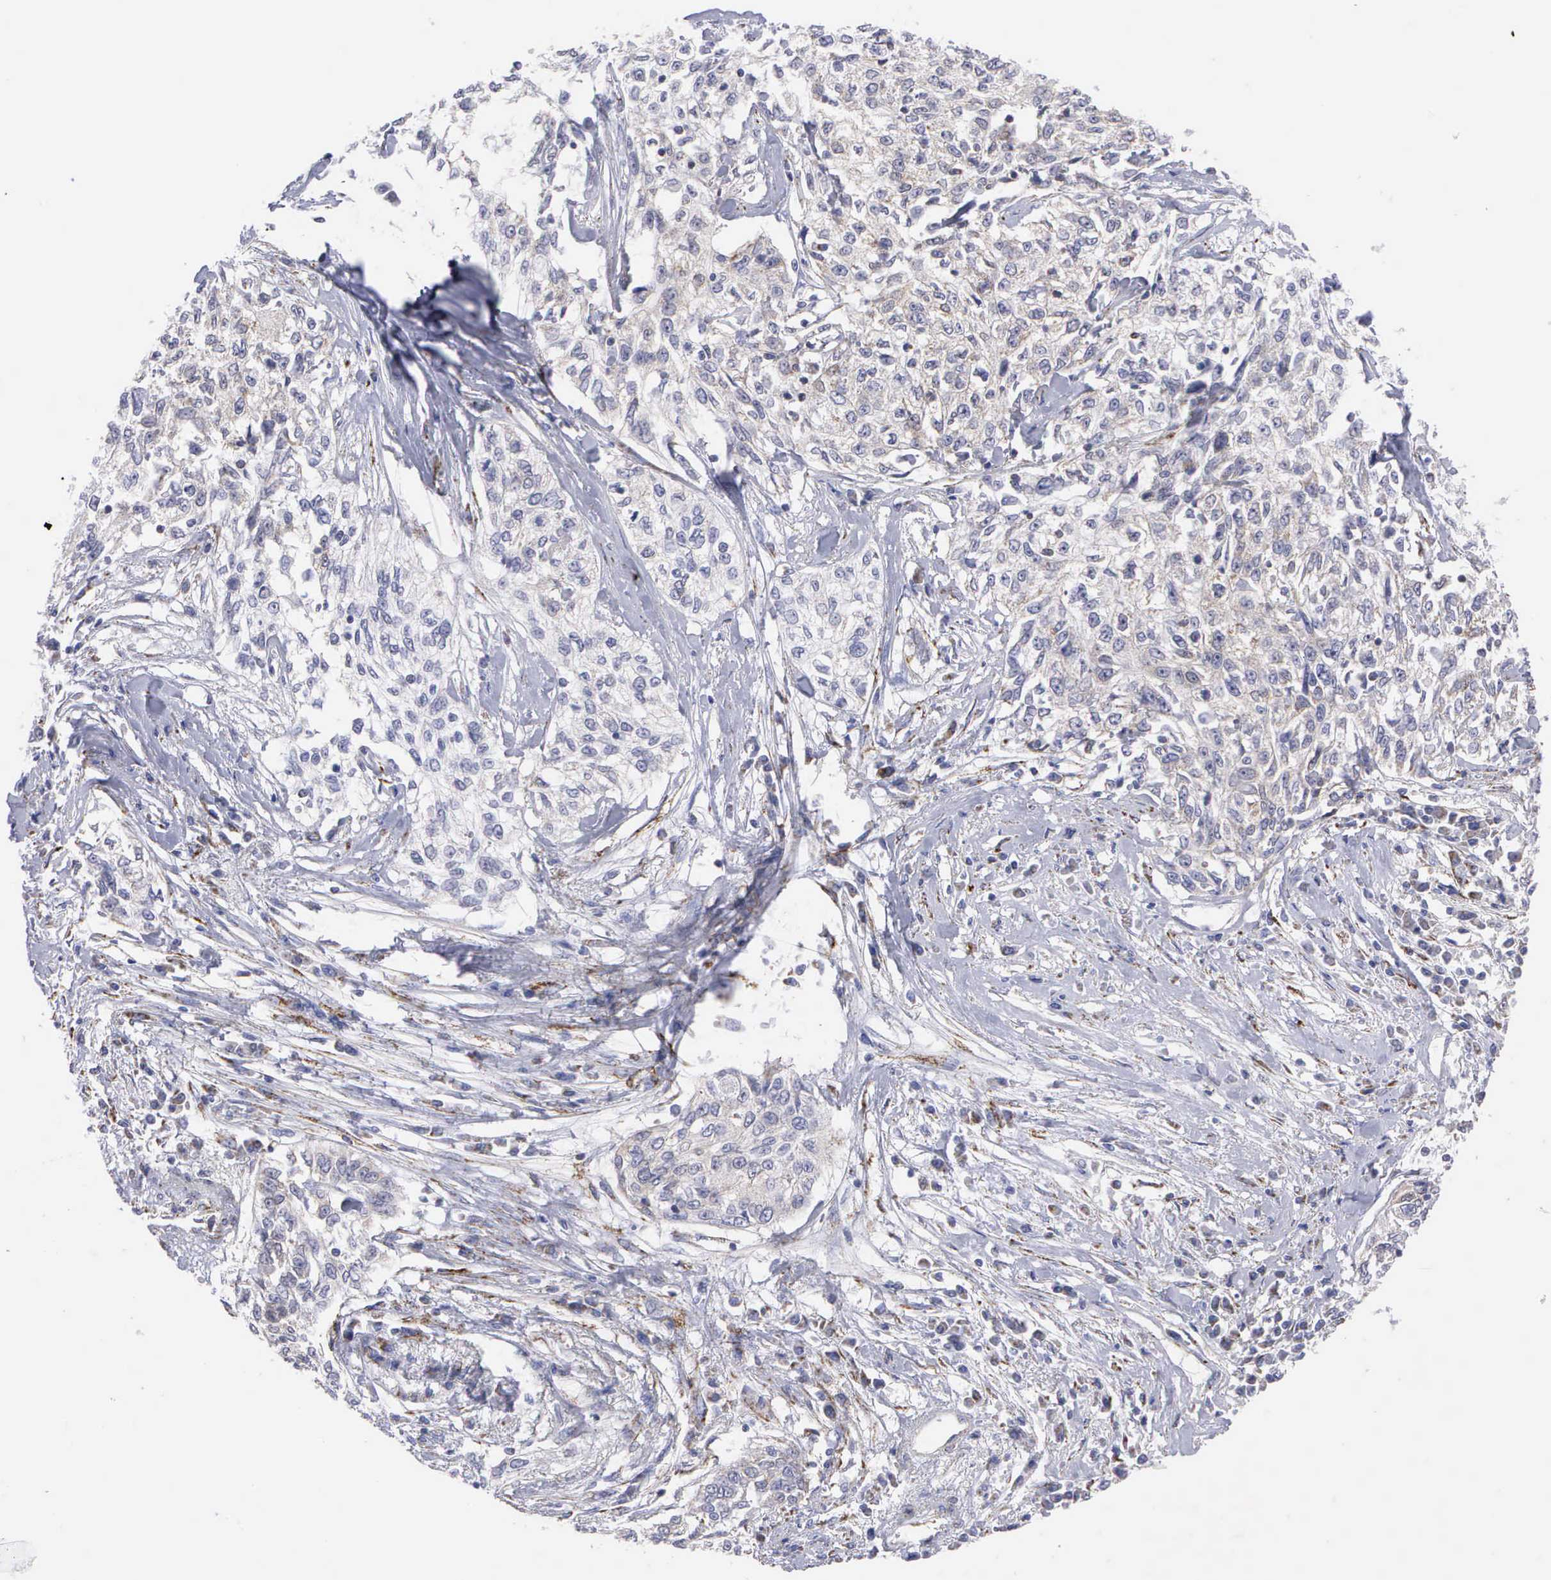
{"staining": {"intensity": "weak", "quantity": "<25%", "location": "cytoplasmic/membranous"}, "tissue": "cervical cancer", "cell_type": "Tumor cells", "image_type": "cancer", "snomed": [{"axis": "morphology", "description": "Squamous cell carcinoma, NOS"}, {"axis": "topography", "description": "Cervix"}], "caption": "Cervical cancer (squamous cell carcinoma) was stained to show a protein in brown. There is no significant positivity in tumor cells. (Brightfield microscopy of DAB (3,3'-diaminobenzidine) immunohistochemistry at high magnification).", "gene": "APOOL", "patient": {"sex": "female", "age": 57}}